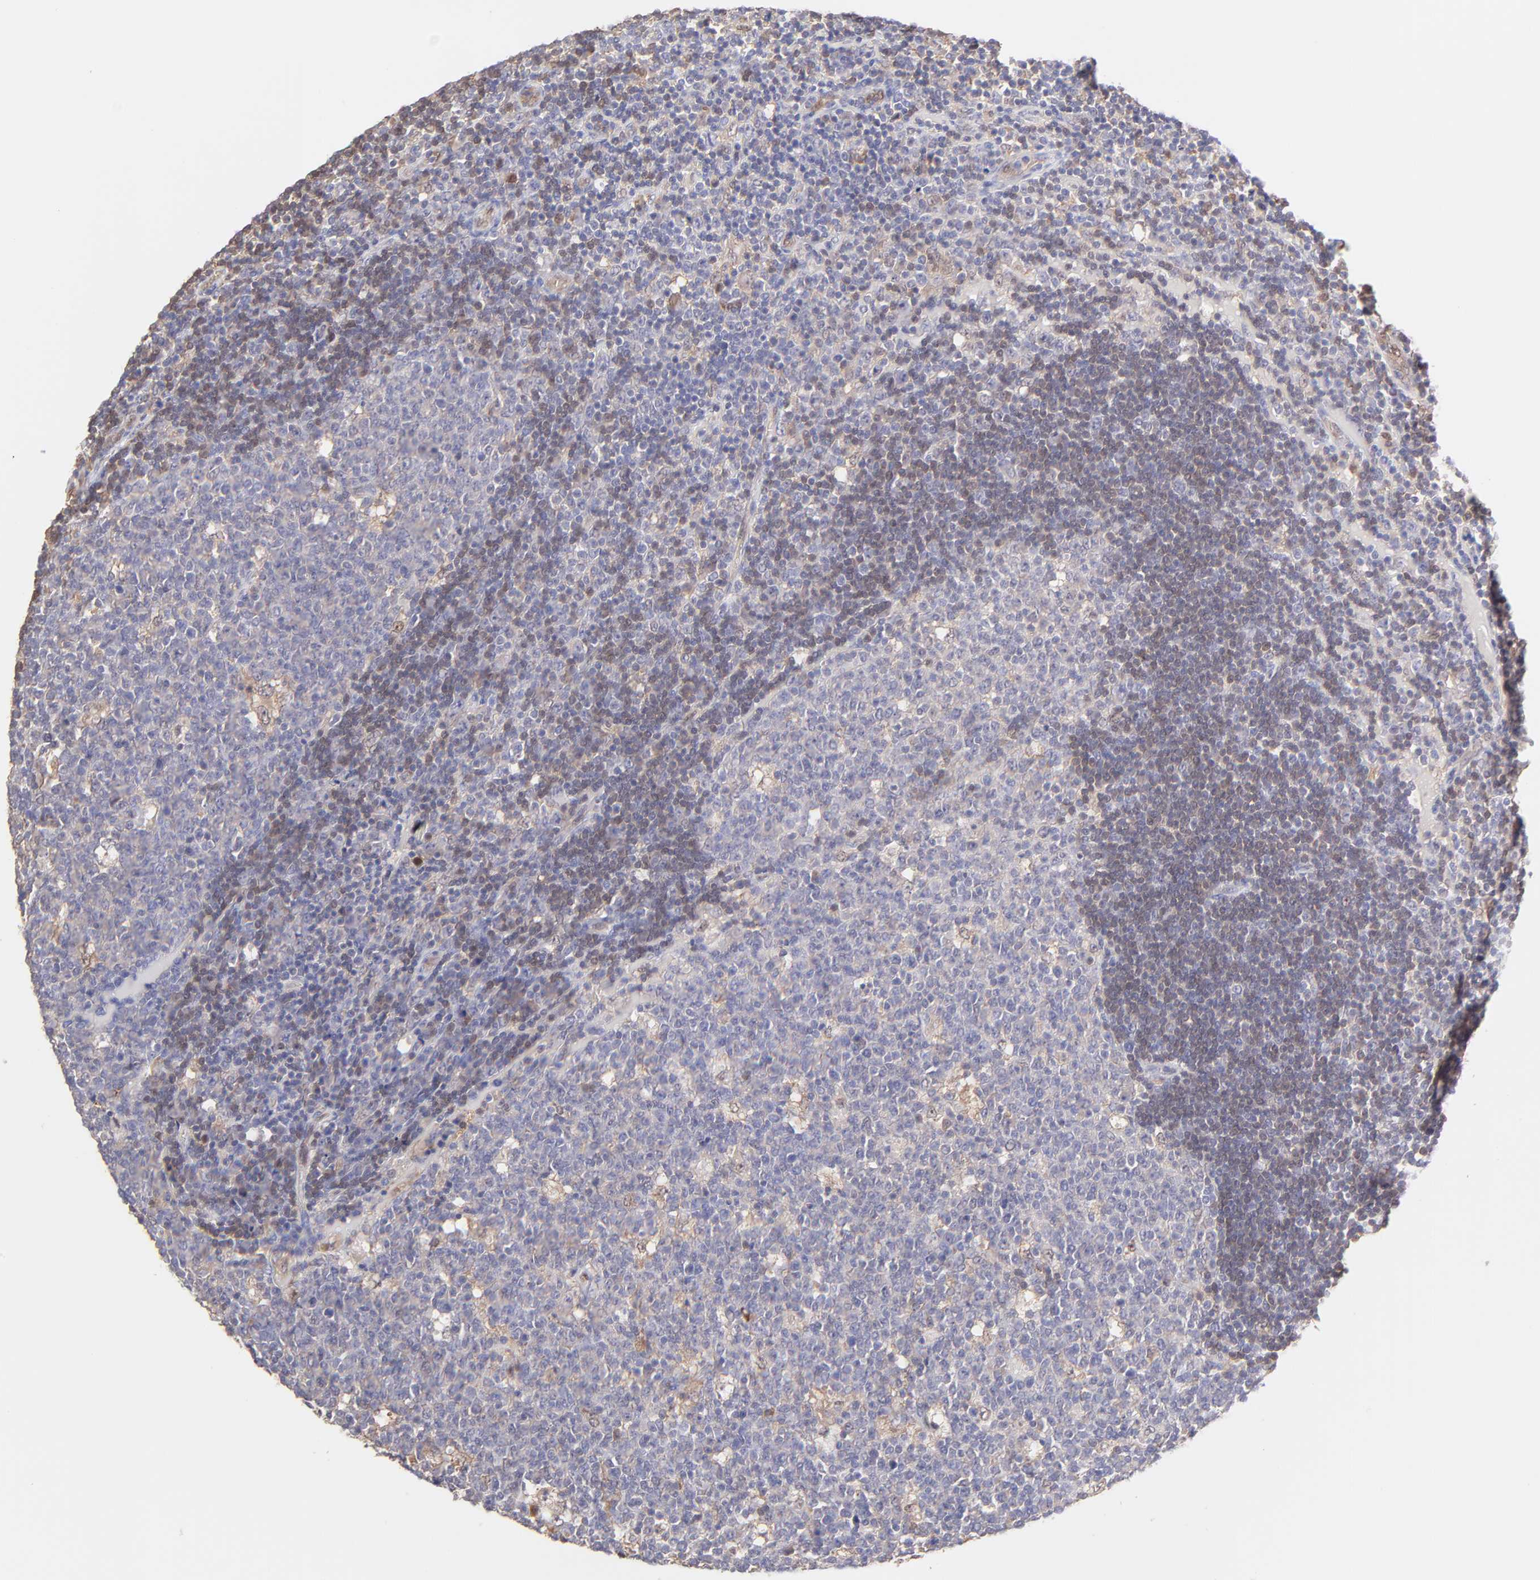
{"staining": {"intensity": "weak", "quantity": "<25%", "location": "cytoplasmic/membranous"}, "tissue": "lymph node", "cell_type": "Germinal center cells", "image_type": "normal", "snomed": [{"axis": "morphology", "description": "Normal tissue, NOS"}, {"axis": "topography", "description": "Lymph node"}, {"axis": "topography", "description": "Salivary gland"}], "caption": "DAB immunohistochemical staining of benign human lymph node displays no significant positivity in germinal center cells. Nuclei are stained in blue.", "gene": "HYAL1", "patient": {"sex": "male", "age": 8}}